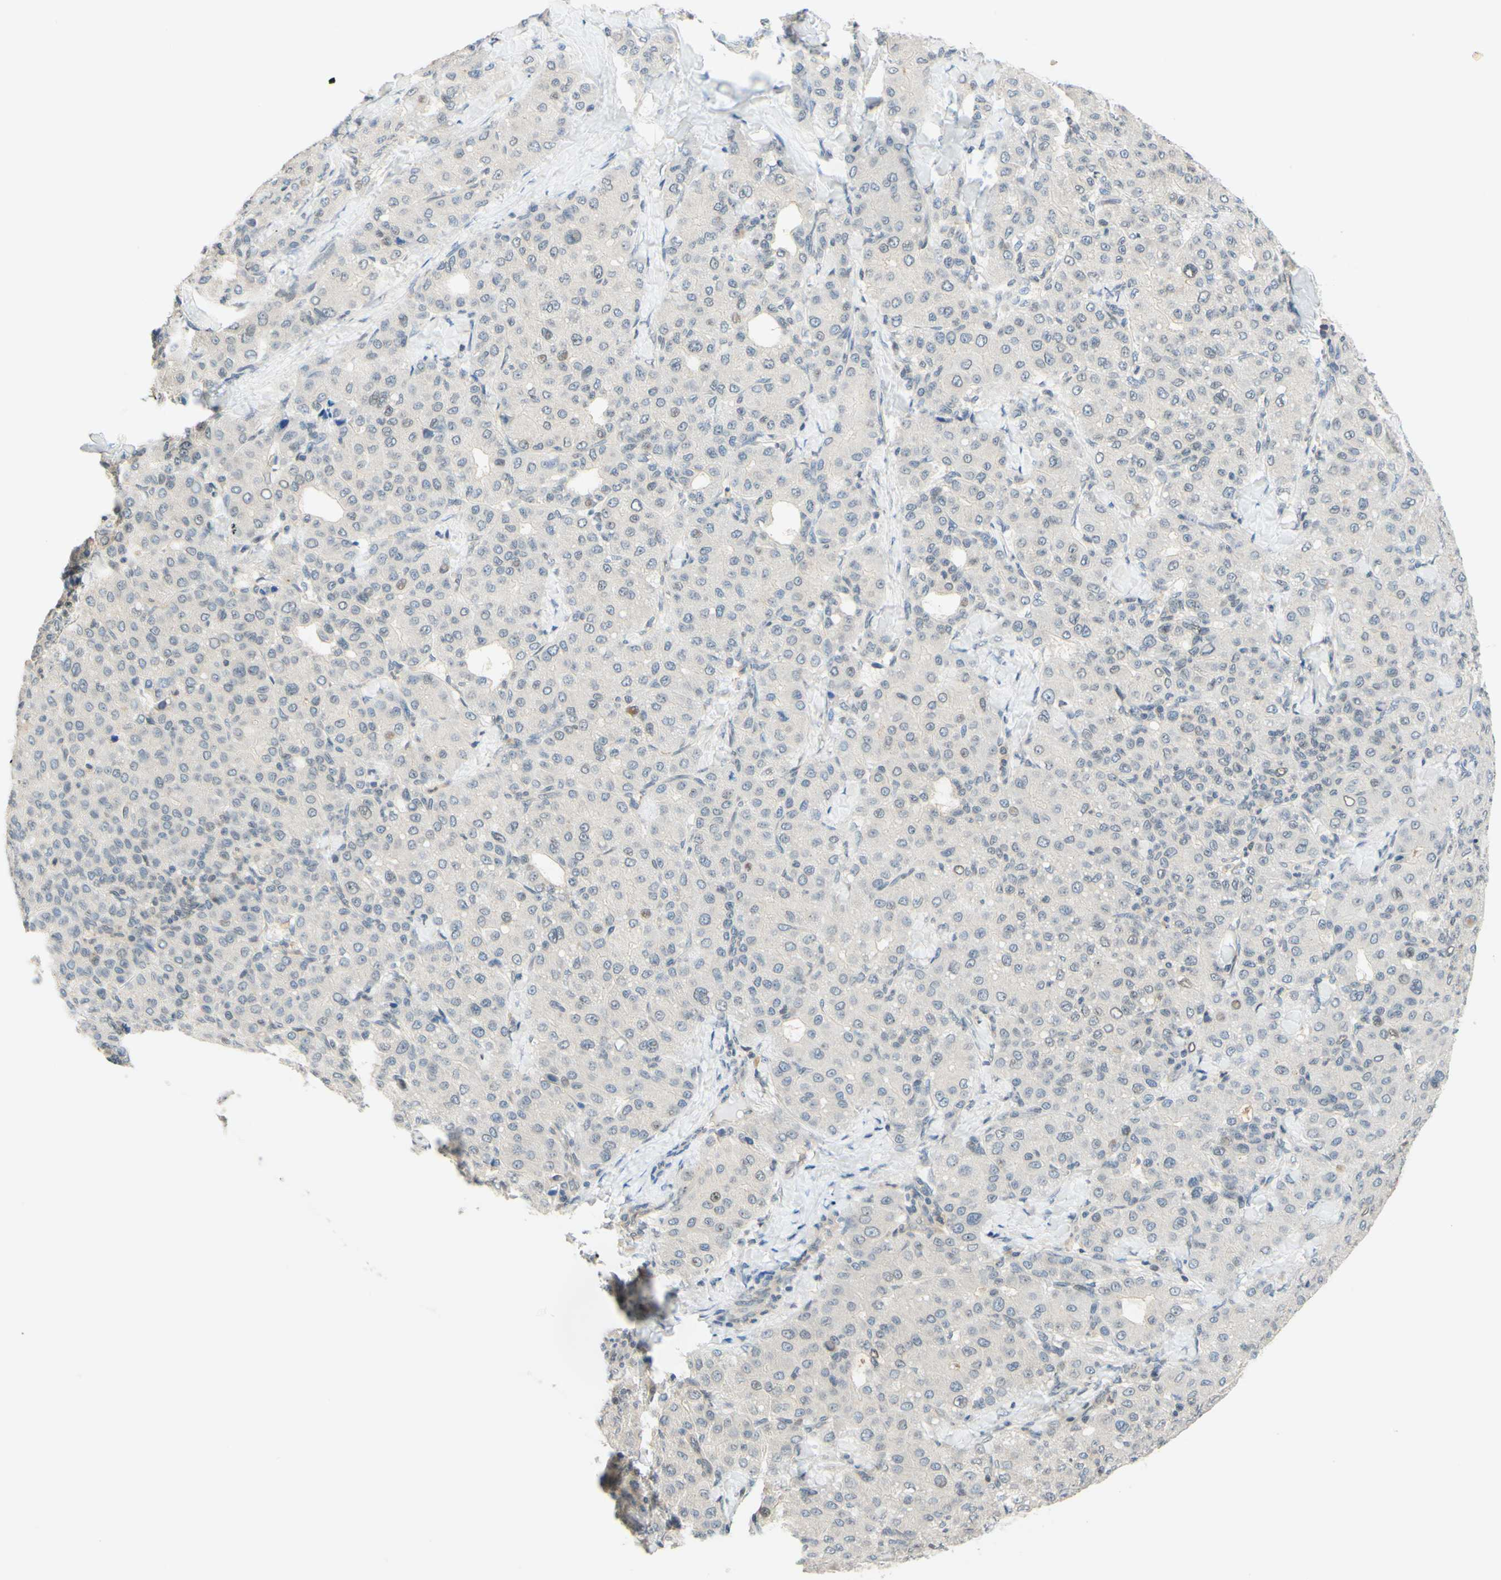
{"staining": {"intensity": "negative", "quantity": "none", "location": "none"}, "tissue": "liver cancer", "cell_type": "Tumor cells", "image_type": "cancer", "snomed": [{"axis": "morphology", "description": "Carcinoma, Hepatocellular, NOS"}, {"axis": "topography", "description": "Liver"}], "caption": "An immunohistochemistry micrograph of liver hepatocellular carcinoma is shown. There is no staining in tumor cells of liver hepatocellular carcinoma.", "gene": "C2CD2L", "patient": {"sex": "male", "age": 65}}